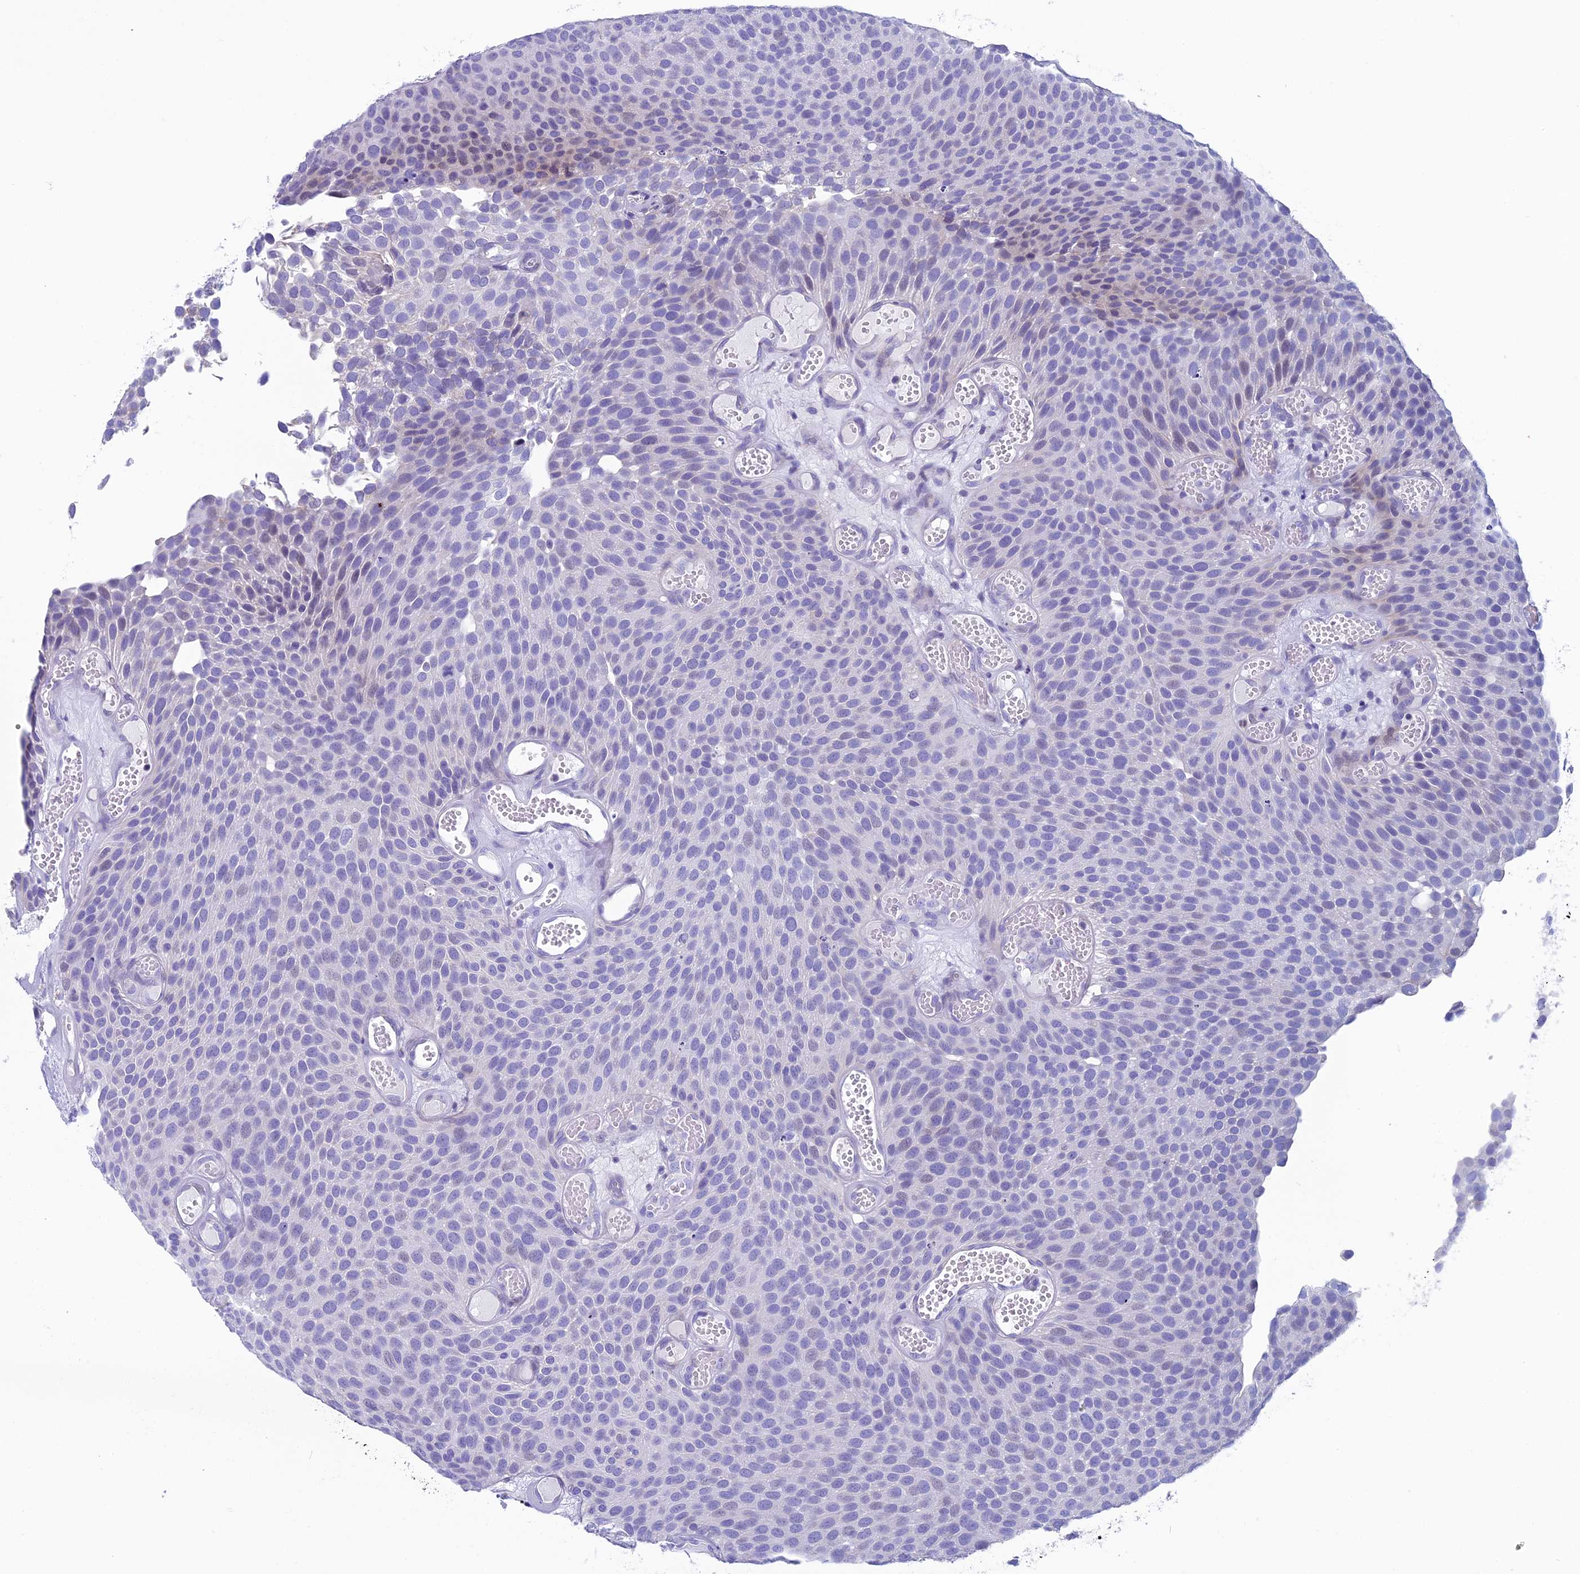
{"staining": {"intensity": "negative", "quantity": "none", "location": "none"}, "tissue": "urothelial cancer", "cell_type": "Tumor cells", "image_type": "cancer", "snomed": [{"axis": "morphology", "description": "Urothelial carcinoma, Low grade"}, {"axis": "topography", "description": "Urinary bladder"}], "caption": "This photomicrograph is of urothelial cancer stained with immunohistochemistry to label a protein in brown with the nuclei are counter-stained blue. There is no positivity in tumor cells.", "gene": "ZNF563", "patient": {"sex": "male", "age": 89}}